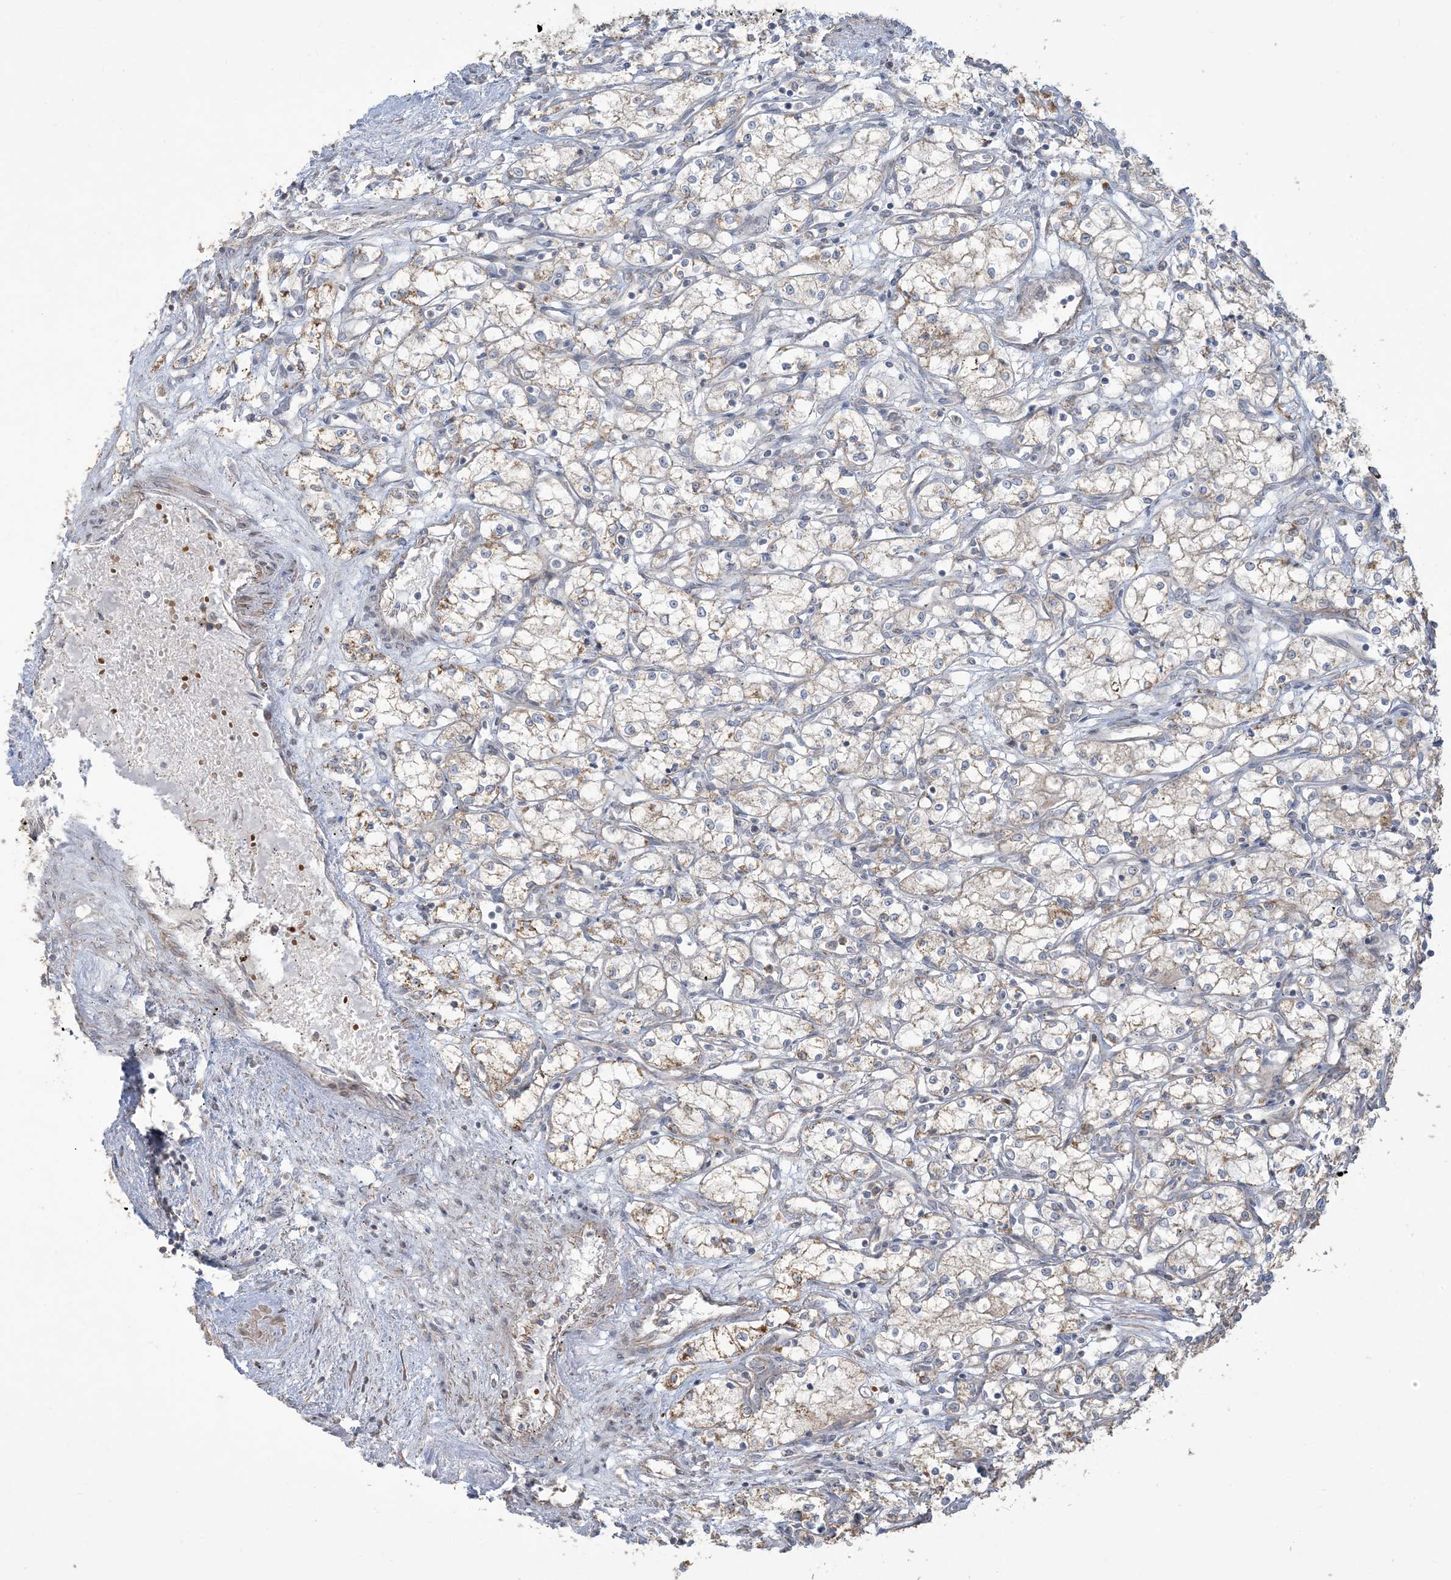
{"staining": {"intensity": "negative", "quantity": "none", "location": "none"}, "tissue": "renal cancer", "cell_type": "Tumor cells", "image_type": "cancer", "snomed": [{"axis": "morphology", "description": "Adenocarcinoma, NOS"}, {"axis": "topography", "description": "Kidney"}], "caption": "DAB immunohistochemical staining of renal cancer (adenocarcinoma) displays no significant expression in tumor cells.", "gene": "KLHL18", "patient": {"sex": "male", "age": 59}}